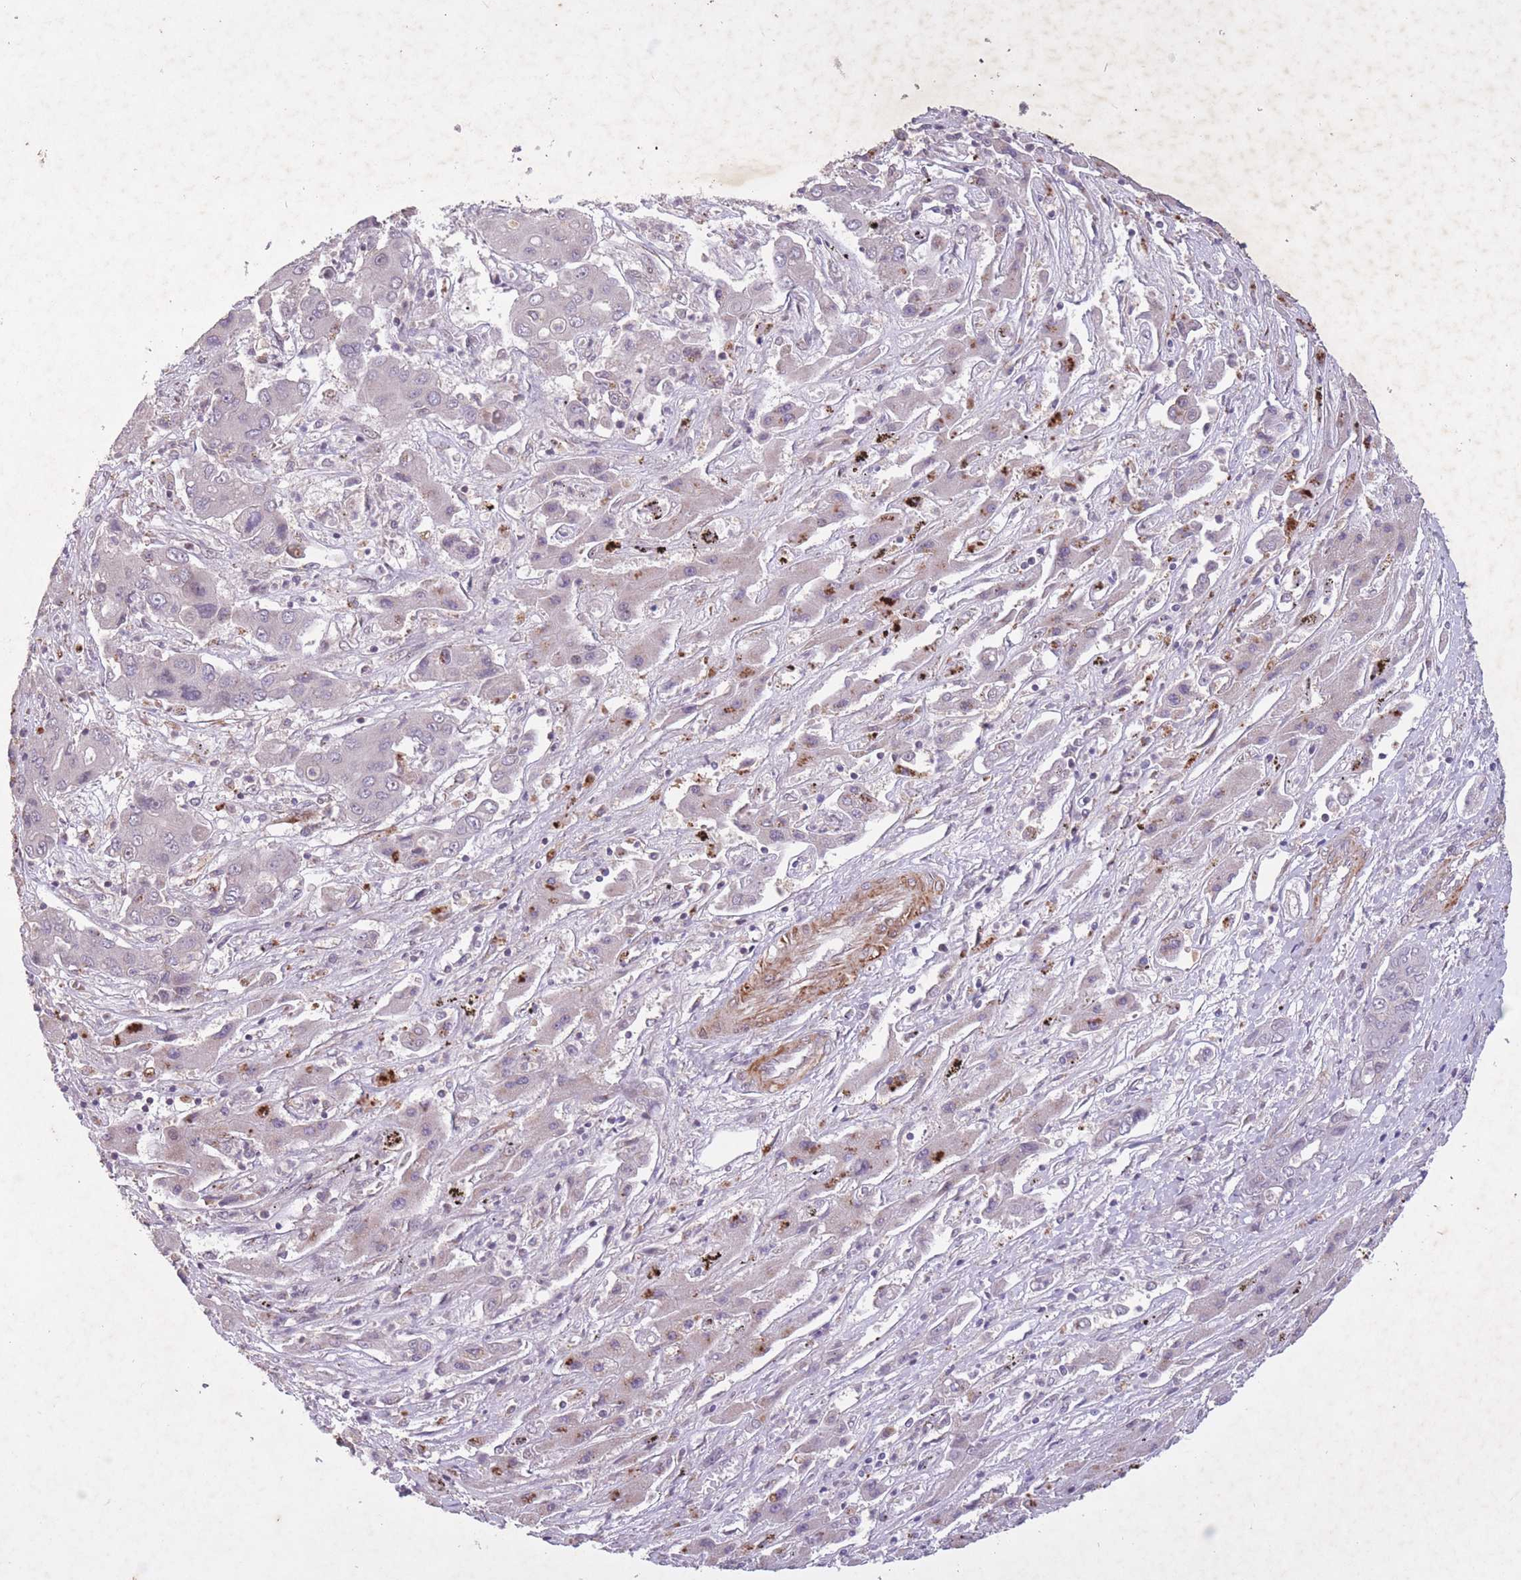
{"staining": {"intensity": "negative", "quantity": "none", "location": "none"}, "tissue": "liver cancer", "cell_type": "Tumor cells", "image_type": "cancer", "snomed": [{"axis": "morphology", "description": "Cholangiocarcinoma"}, {"axis": "topography", "description": "Liver"}], "caption": "Tumor cells are negative for brown protein staining in liver cancer (cholangiocarcinoma).", "gene": "CBX6", "patient": {"sex": "male", "age": 67}}